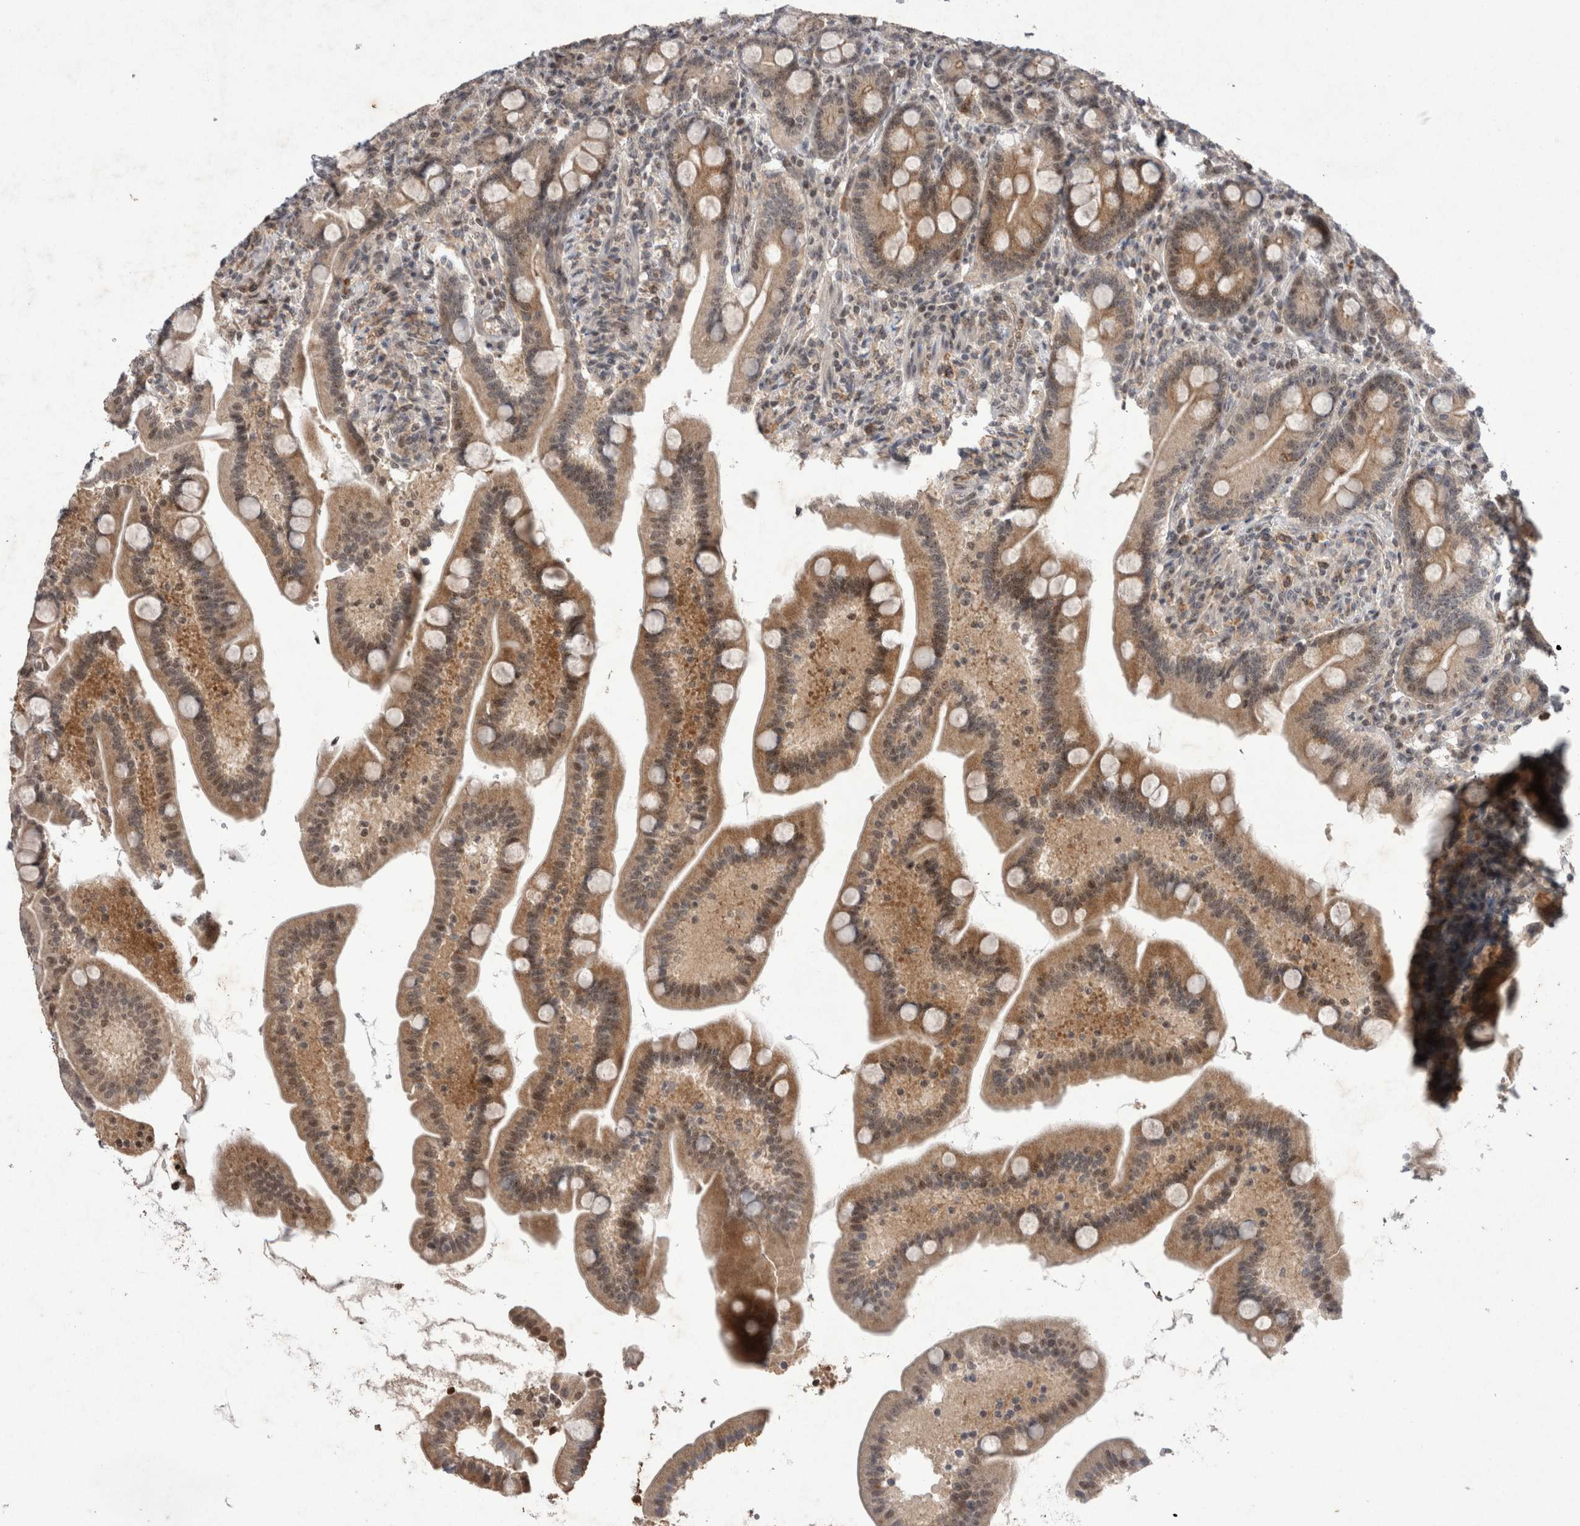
{"staining": {"intensity": "moderate", "quantity": ">75%", "location": "cytoplasmic/membranous,nuclear"}, "tissue": "duodenum", "cell_type": "Glandular cells", "image_type": "normal", "snomed": [{"axis": "morphology", "description": "Normal tissue, NOS"}, {"axis": "topography", "description": "Duodenum"}], "caption": "Immunohistochemical staining of normal human duodenum displays moderate cytoplasmic/membranous,nuclear protein positivity in about >75% of glandular cells.", "gene": "STK11", "patient": {"sex": "male", "age": 54}}